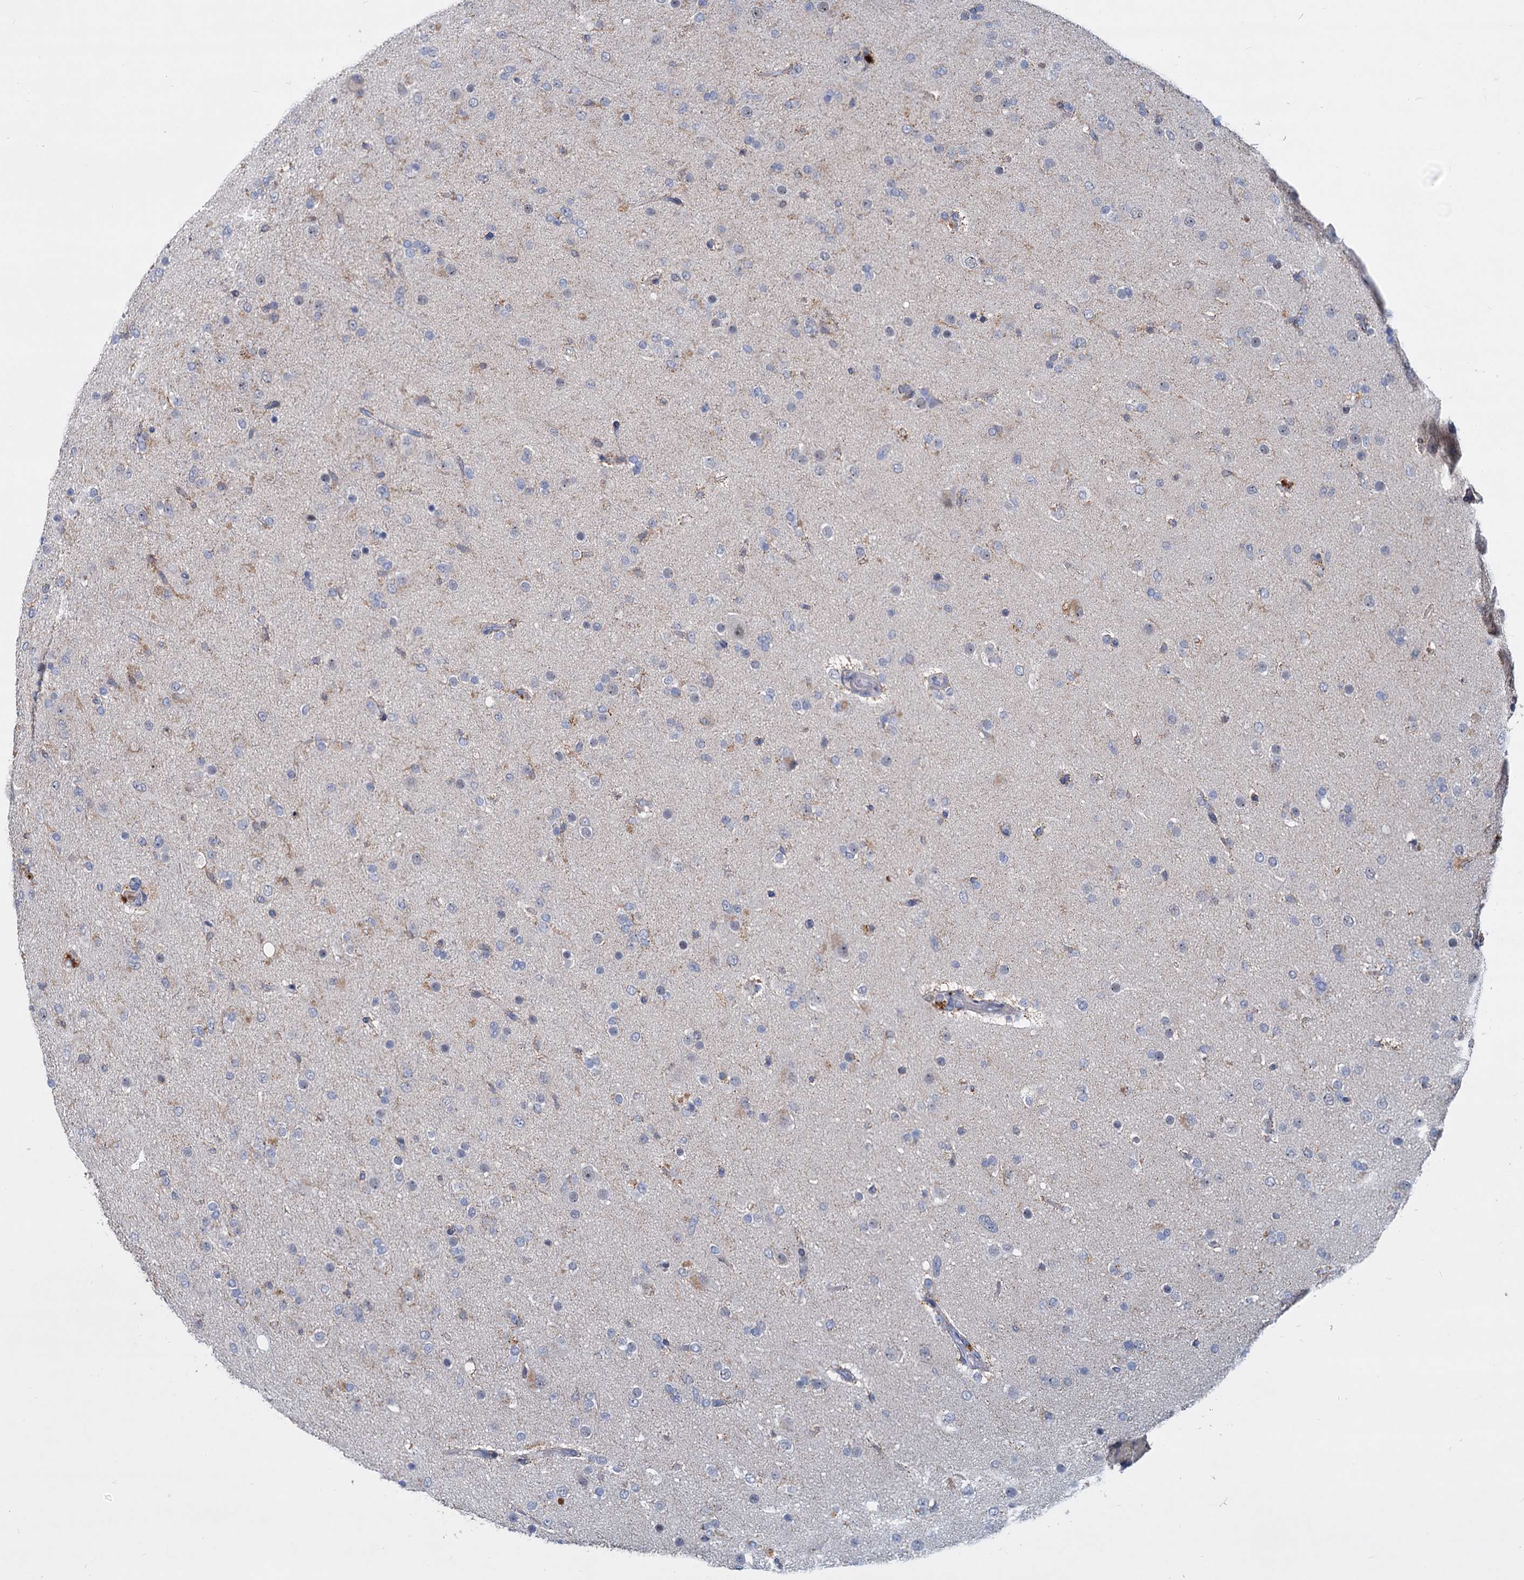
{"staining": {"intensity": "negative", "quantity": "none", "location": "none"}, "tissue": "glioma", "cell_type": "Tumor cells", "image_type": "cancer", "snomed": [{"axis": "morphology", "description": "Glioma, malignant, Low grade"}, {"axis": "topography", "description": "Brain"}], "caption": "A high-resolution photomicrograph shows immunohistochemistry (IHC) staining of malignant glioma (low-grade), which exhibits no significant expression in tumor cells.", "gene": "LRCH4", "patient": {"sex": "male", "age": 65}}